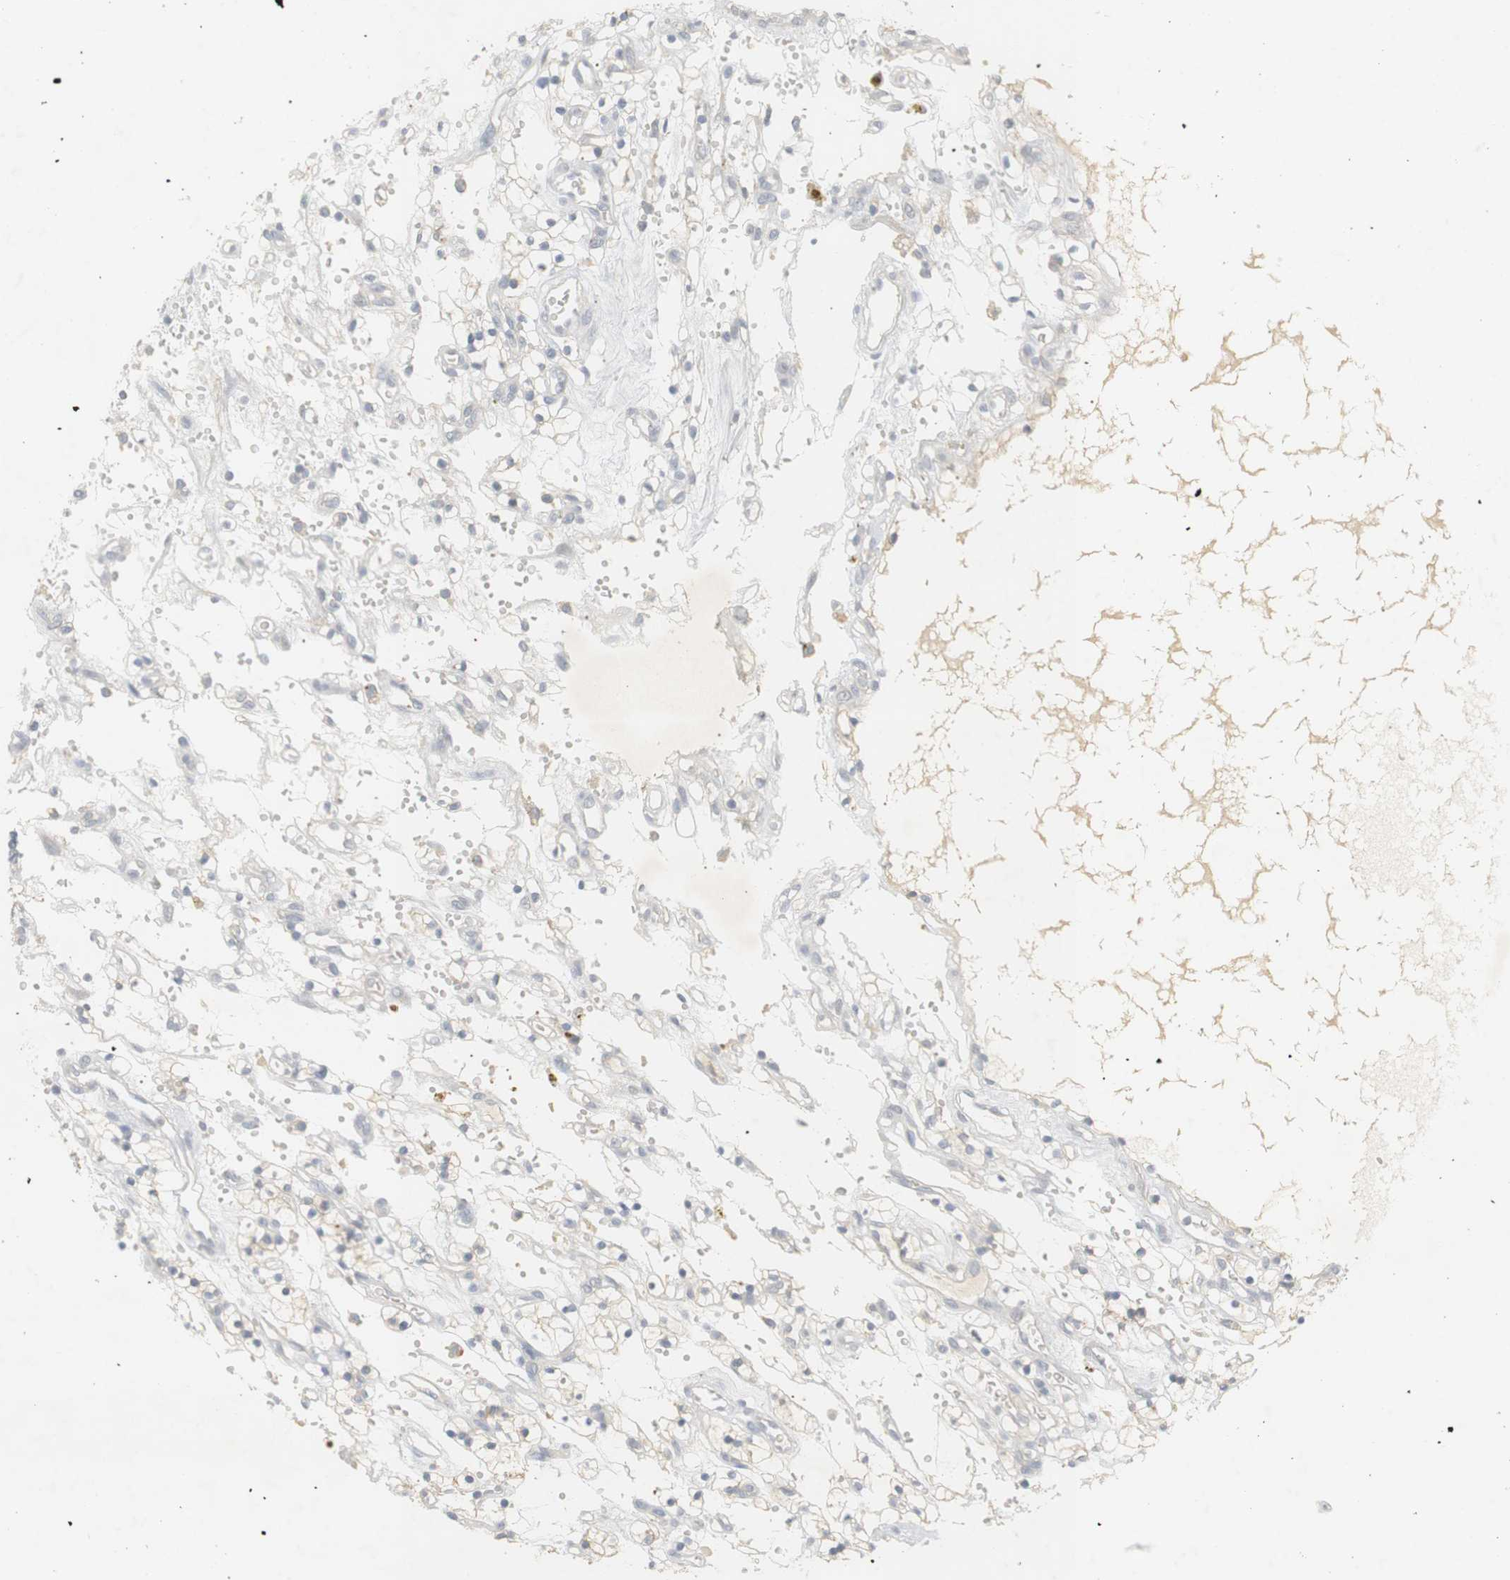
{"staining": {"intensity": "negative", "quantity": "none", "location": "none"}, "tissue": "renal cancer", "cell_type": "Tumor cells", "image_type": "cancer", "snomed": [{"axis": "morphology", "description": "Adenocarcinoma, NOS"}, {"axis": "topography", "description": "Kidney"}], "caption": "Histopathology image shows no significant protein staining in tumor cells of adenocarcinoma (renal). (Immunohistochemistry, brightfield microscopy, high magnification).", "gene": "RTN3", "patient": {"sex": "female", "age": 57}}